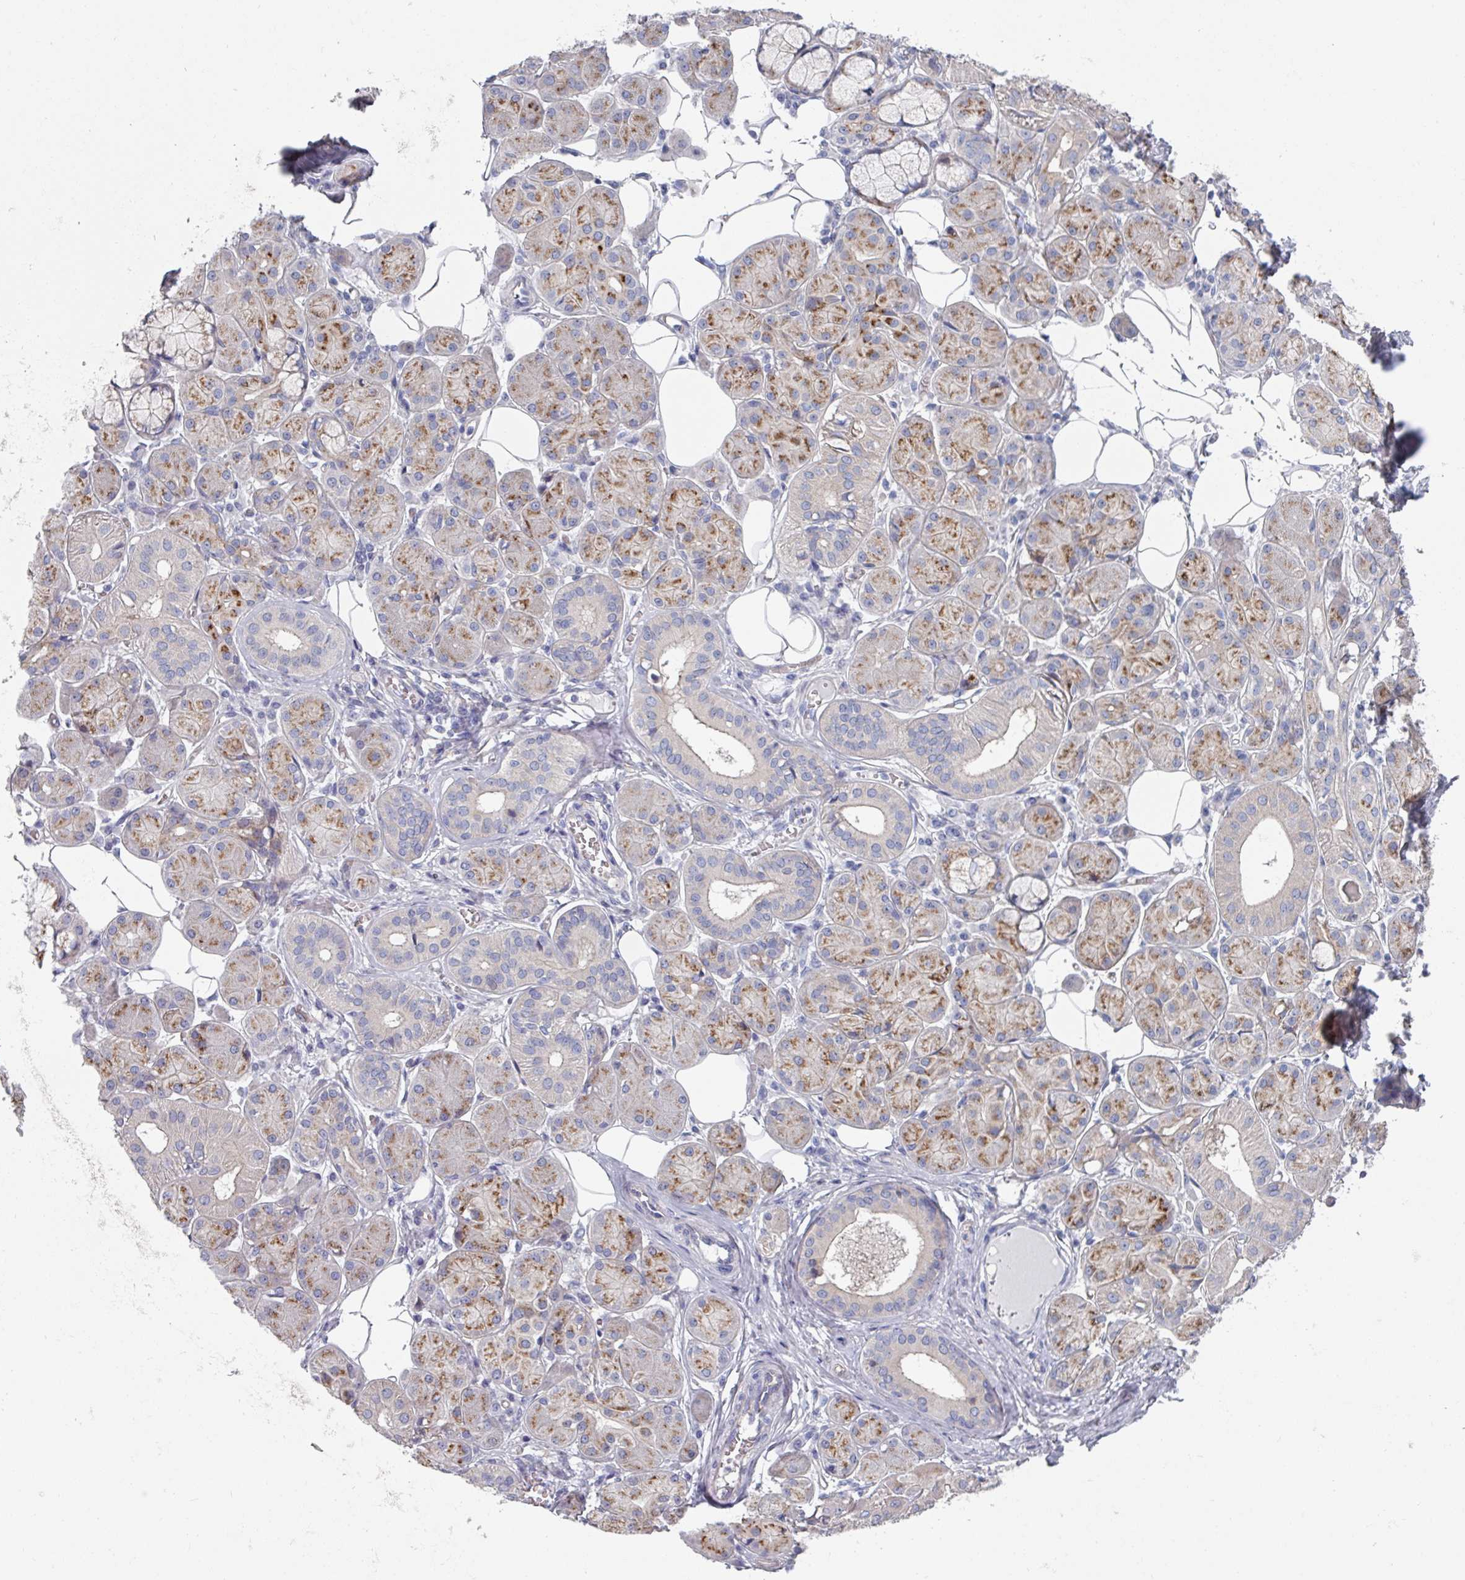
{"staining": {"intensity": "moderate", "quantity": "25%-75%", "location": "cytoplasmic/membranous"}, "tissue": "salivary gland", "cell_type": "Glandular cells", "image_type": "normal", "snomed": [{"axis": "morphology", "description": "Squamous cell carcinoma, NOS"}, {"axis": "topography", "description": "Skin"}, {"axis": "topography", "description": "Head-Neck"}], "caption": "Salivary gland stained with IHC shows moderate cytoplasmic/membranous expression in about 25%-75% of glandular cells. The staining is performed using DAB (3,3'-diaminobenzidine) brown chromogen to label protein expression. The nuclei are counter-stained blue using hematoxylin.", "gene": "EFL1", "patient": {"sex": "male", "age": 80}}